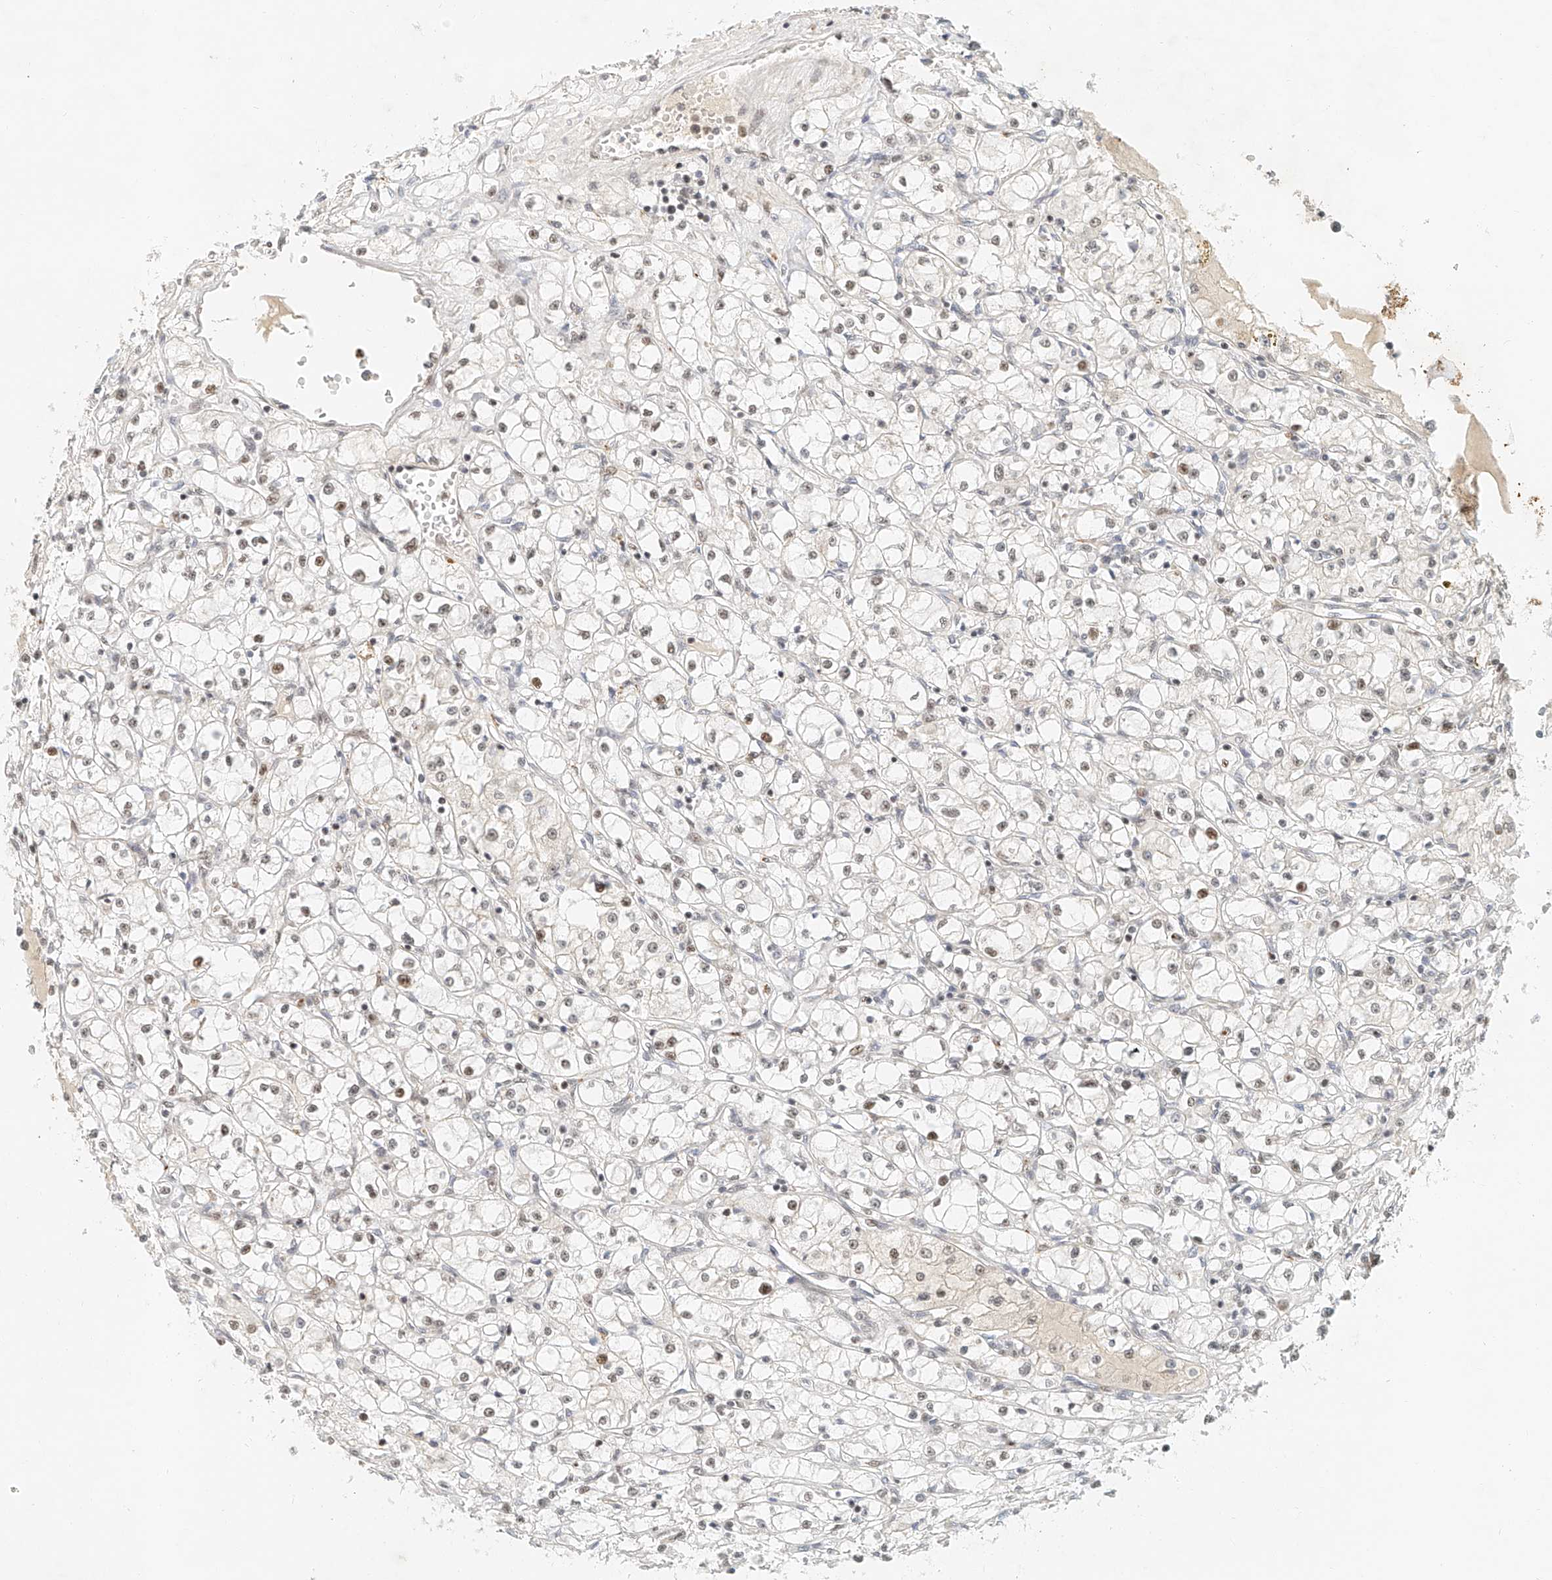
{"staining": {"intensity": "moderate", "quantity": "<25%", "location": "nuclear"}, "tissue": "renal cancer", "cell_type": "Tumor cells", "image_type": "cancer", "snomed": [{"axis": "morphology", "description": "Adenocarcinoma, NOS"}, {"axis": "topography", "description": "Kidney"}], "caption": "Immunohistochemistry (IHC) (DAB) staining of renal cancer shows moderate nuclear protein positivity in about <25% of tumor cells.", "gene": "CXorf58", "patient": {"sex": "male", "age": 56}}